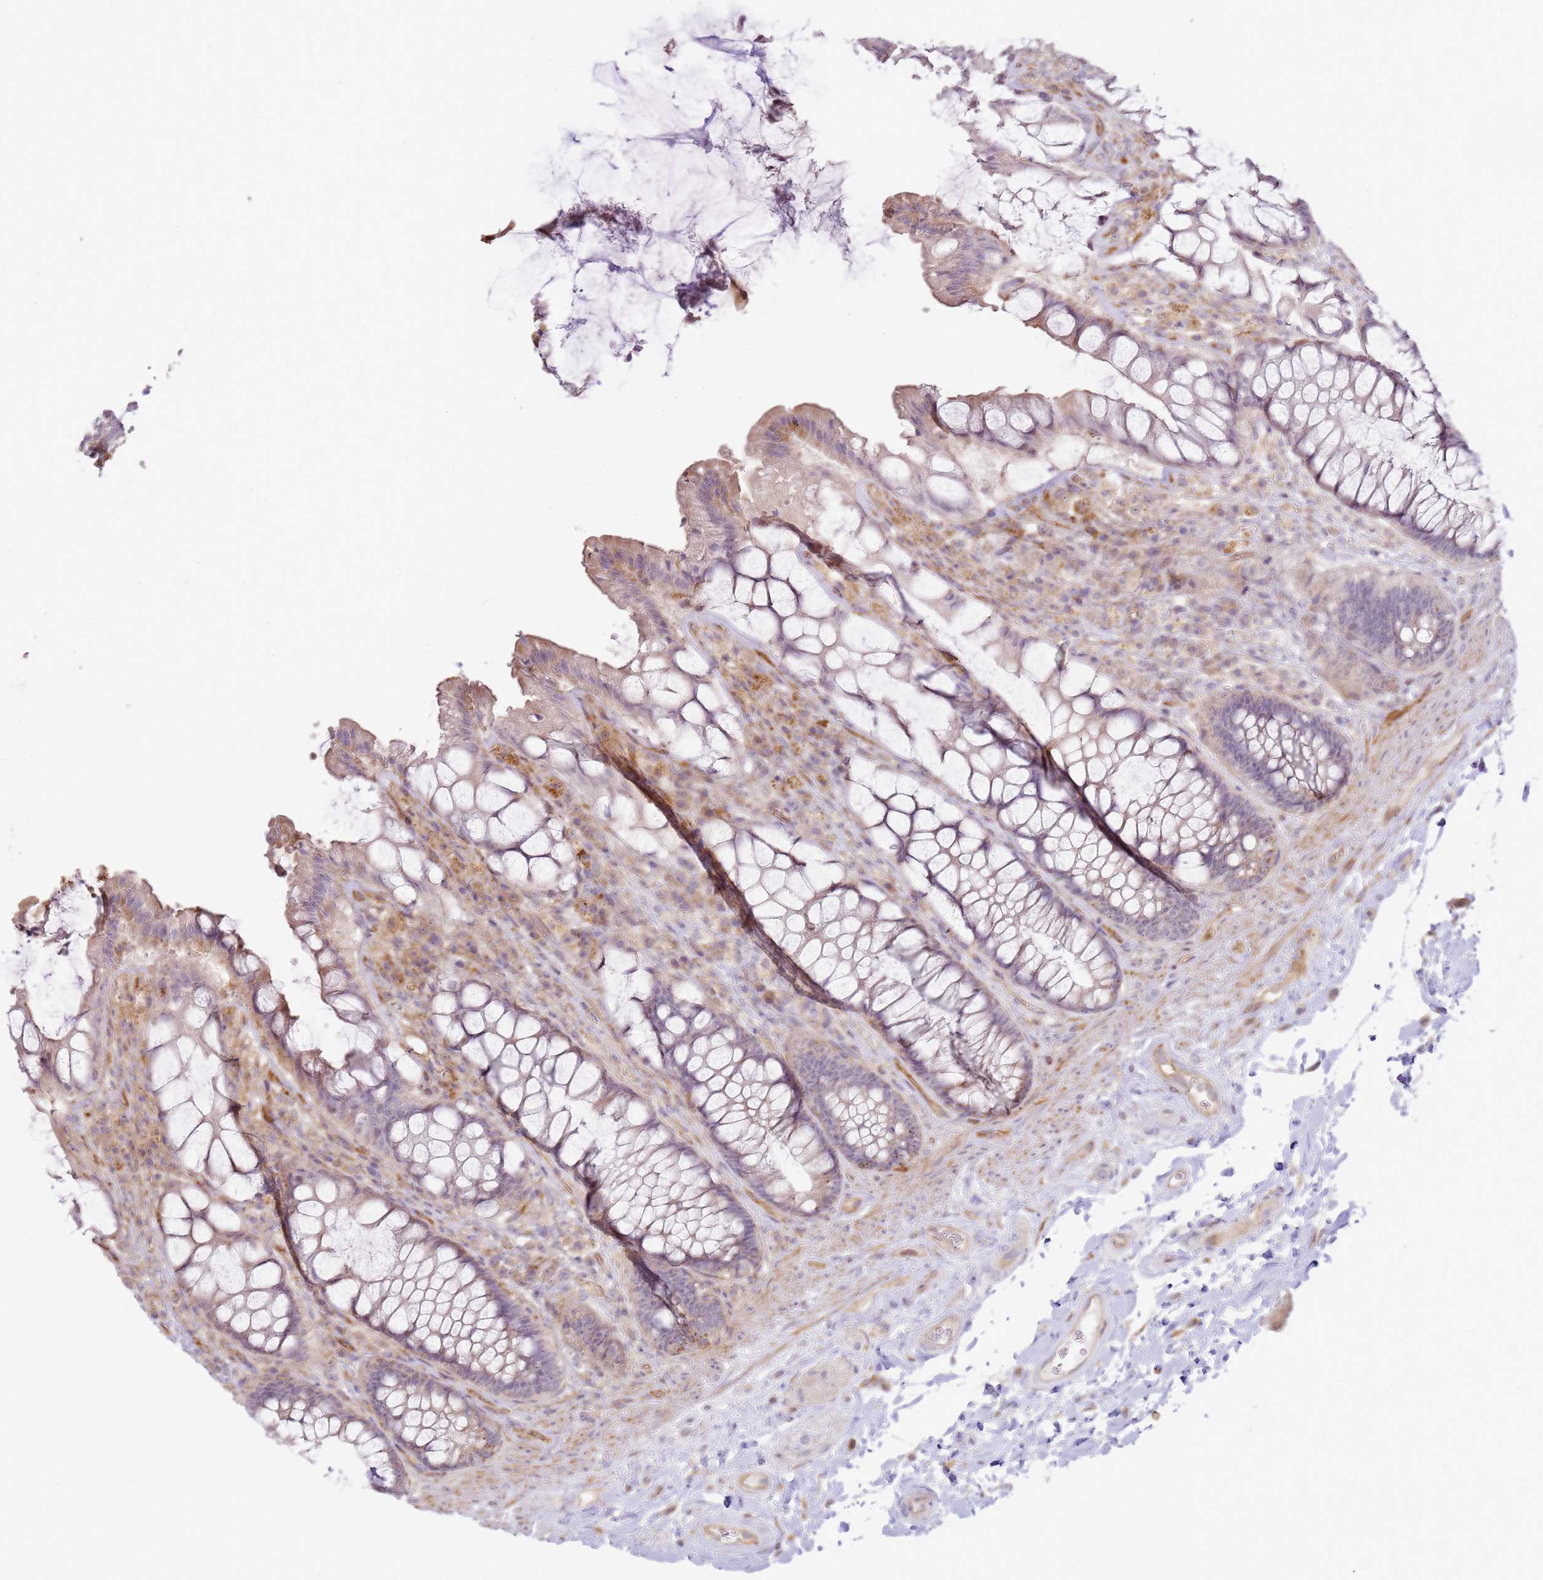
{"staining": {"intensity": "weak", "quantity": "<25%", "location": "cytoplasmic/membranous"}, "tissue": "rectum", "cell_type": "Glandular cells", "image_type": "normal", "snomed": [{"axis": "morphology", "description": "Normal tissue, NOS"}, {"axis": "topography", "description": "Rectum"}], "caption": "DAB immunohistochemical staining of unremarkable human rectum demonstrates no significant expression in glandular cells.", "gene": "GRAP", "patient": {"sex": "female", "age": 58}}